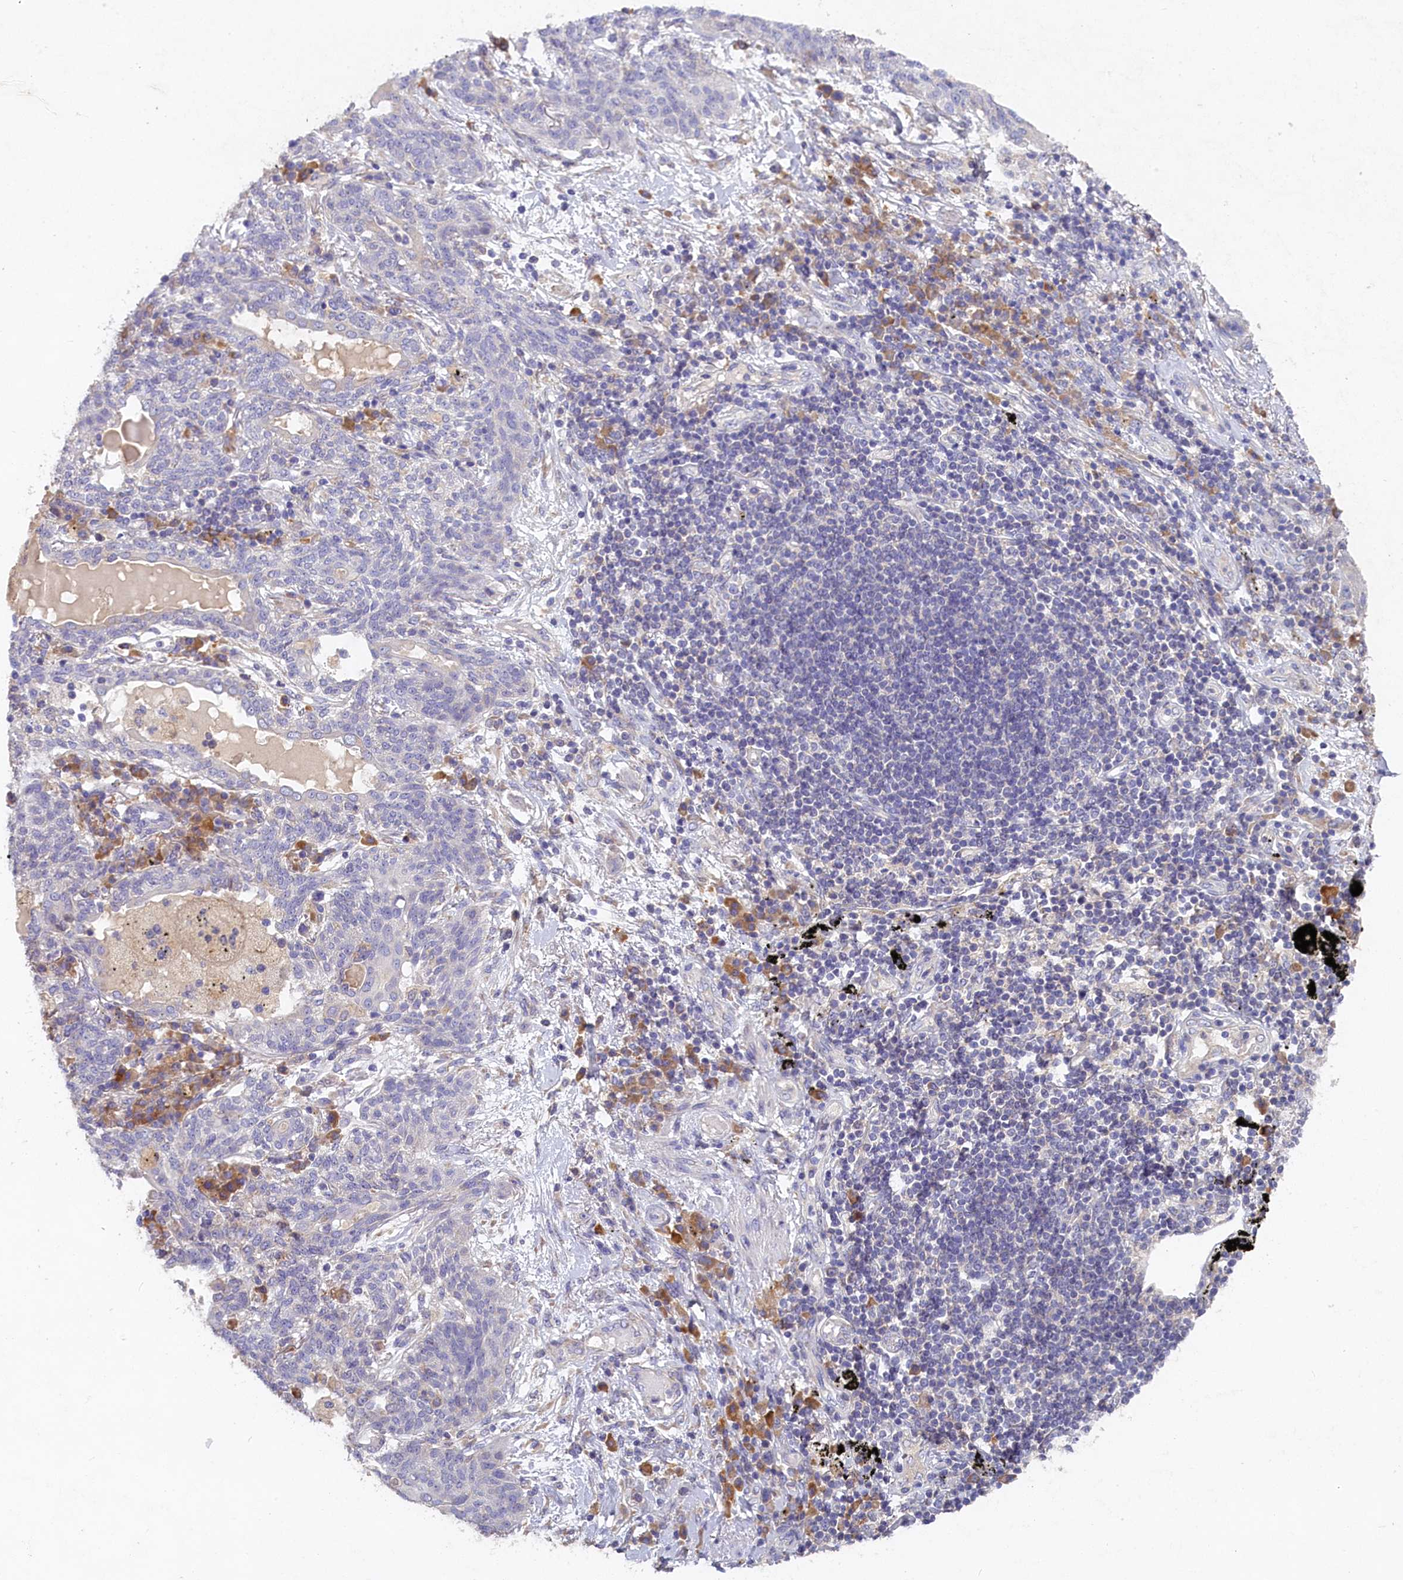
{"staining": {"intensity": "negative", "quantity": "none", "location": "none"}, "tissue": "lung cancer", "cell_type": "Tumor cells", "image_type": "cancer", "snomed": [{"axis": "morphology", "description": "Squamous cell carcinoma, NOS"}, {"axis": "topography", "description": "Lung"}], "caption": "High power microscopy micrograph of an immunohistochemistry (IHC) micrograph of lung cancer, revealing no significant positivity in tumor cells. (DAB IHC, high magnification).", "gene": "ST7L", "patient": {"sex": "female", "age": 70}}